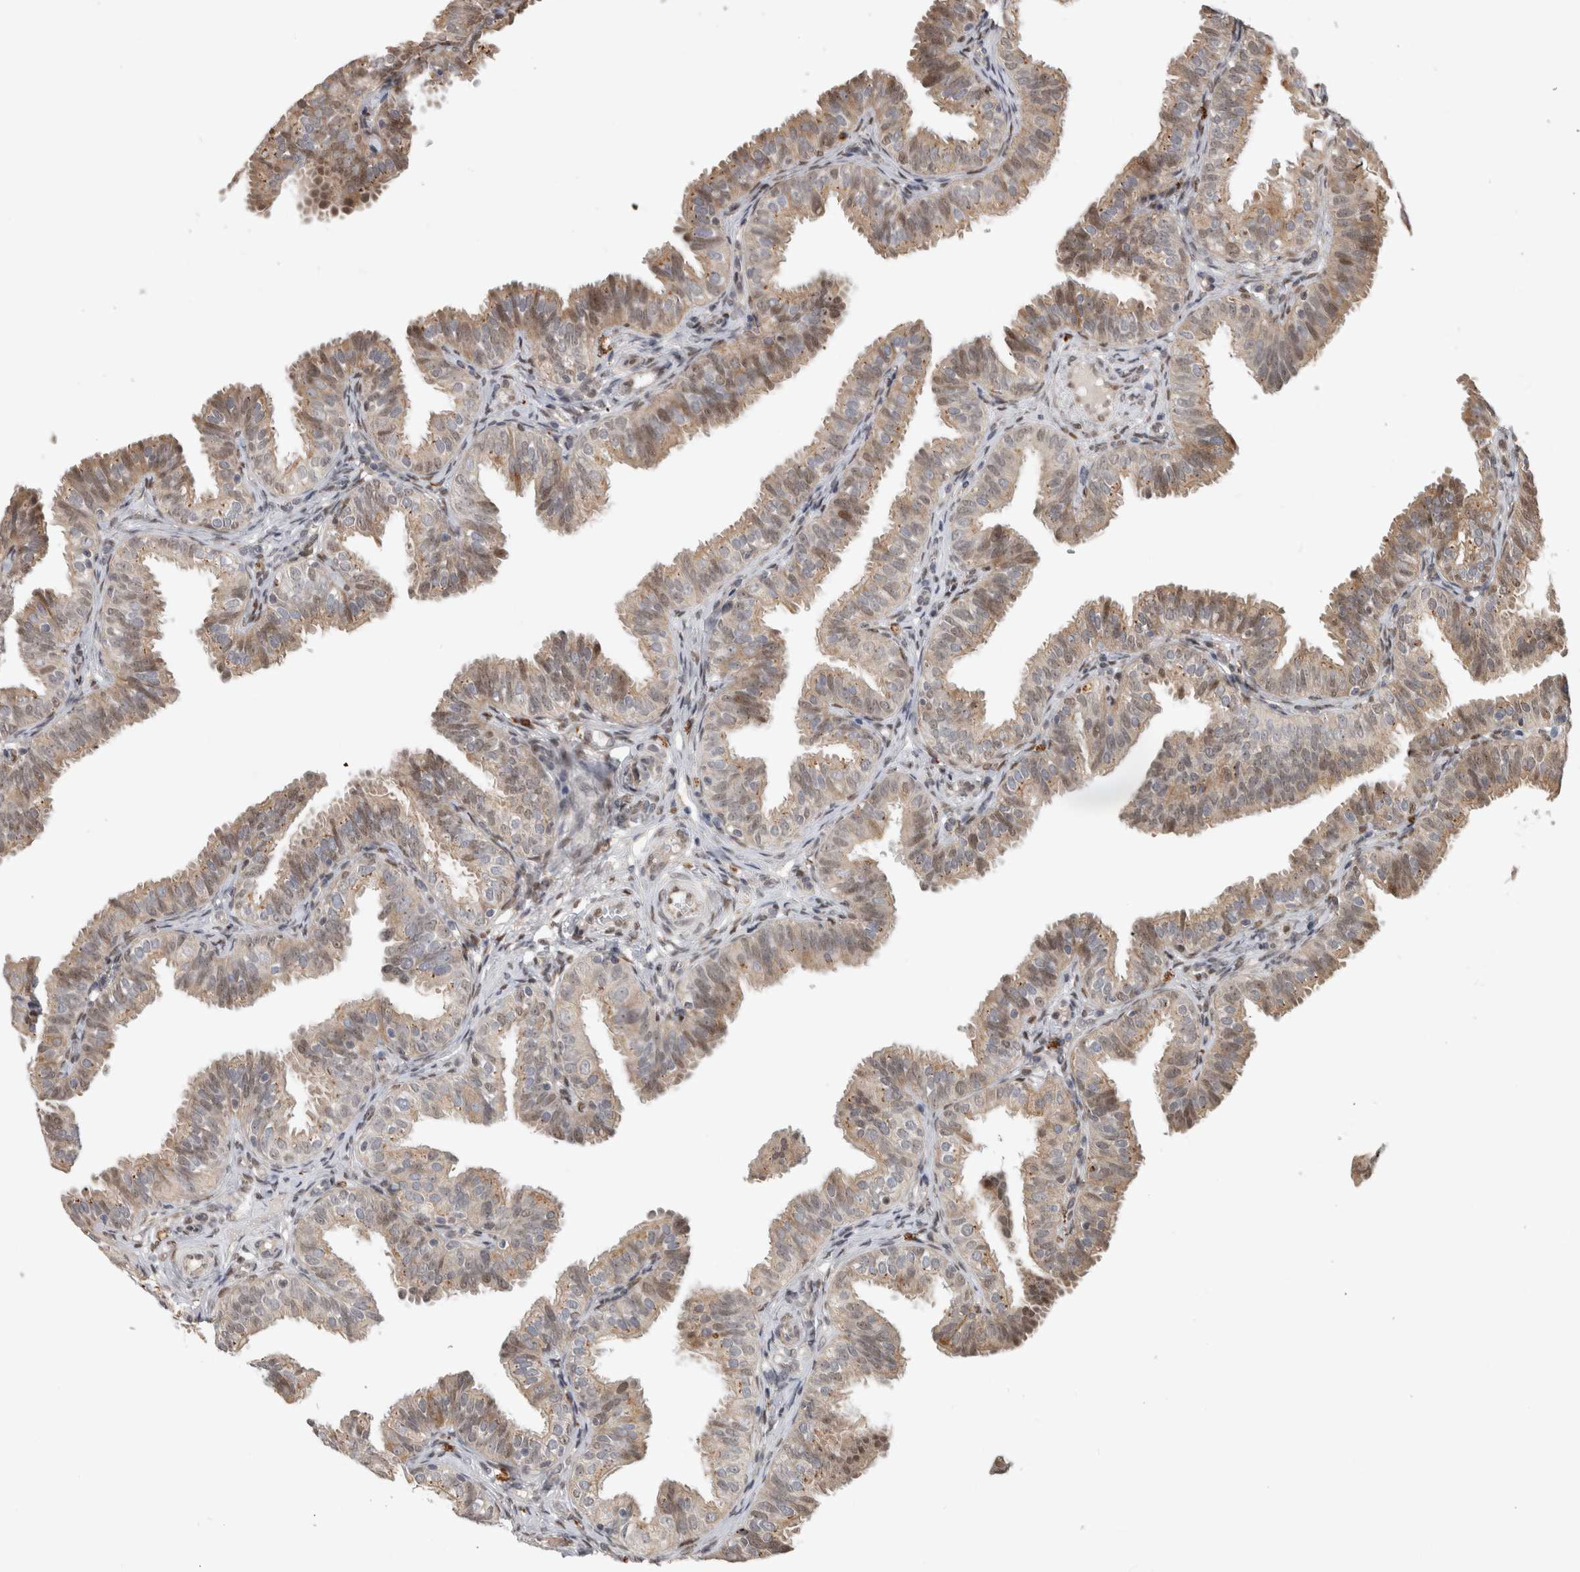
{"staining": {"intensity": "weak", "quantity": "25%-75%", "location": "cytoplasmic/membranous,nuclear"}, "tissue": "fallopian tube", "cell_type": "Glandular cells", "image_type": "normal", "snomed": [{"axis": "morphology", "description": "Normal tissue, NOS"}, {"axis": "topography", "description": "Fallopian tube"}], "caption": "Approximately 25%-75% of glandular cells in unremarkable human fallopian tube exhibit weak cytoplasmic/membranous,nuclear protein staining as visualized by brown immunohistochemical staining.", "gene": "NAB2", "patient": {"sex": "female", "age": 35}}